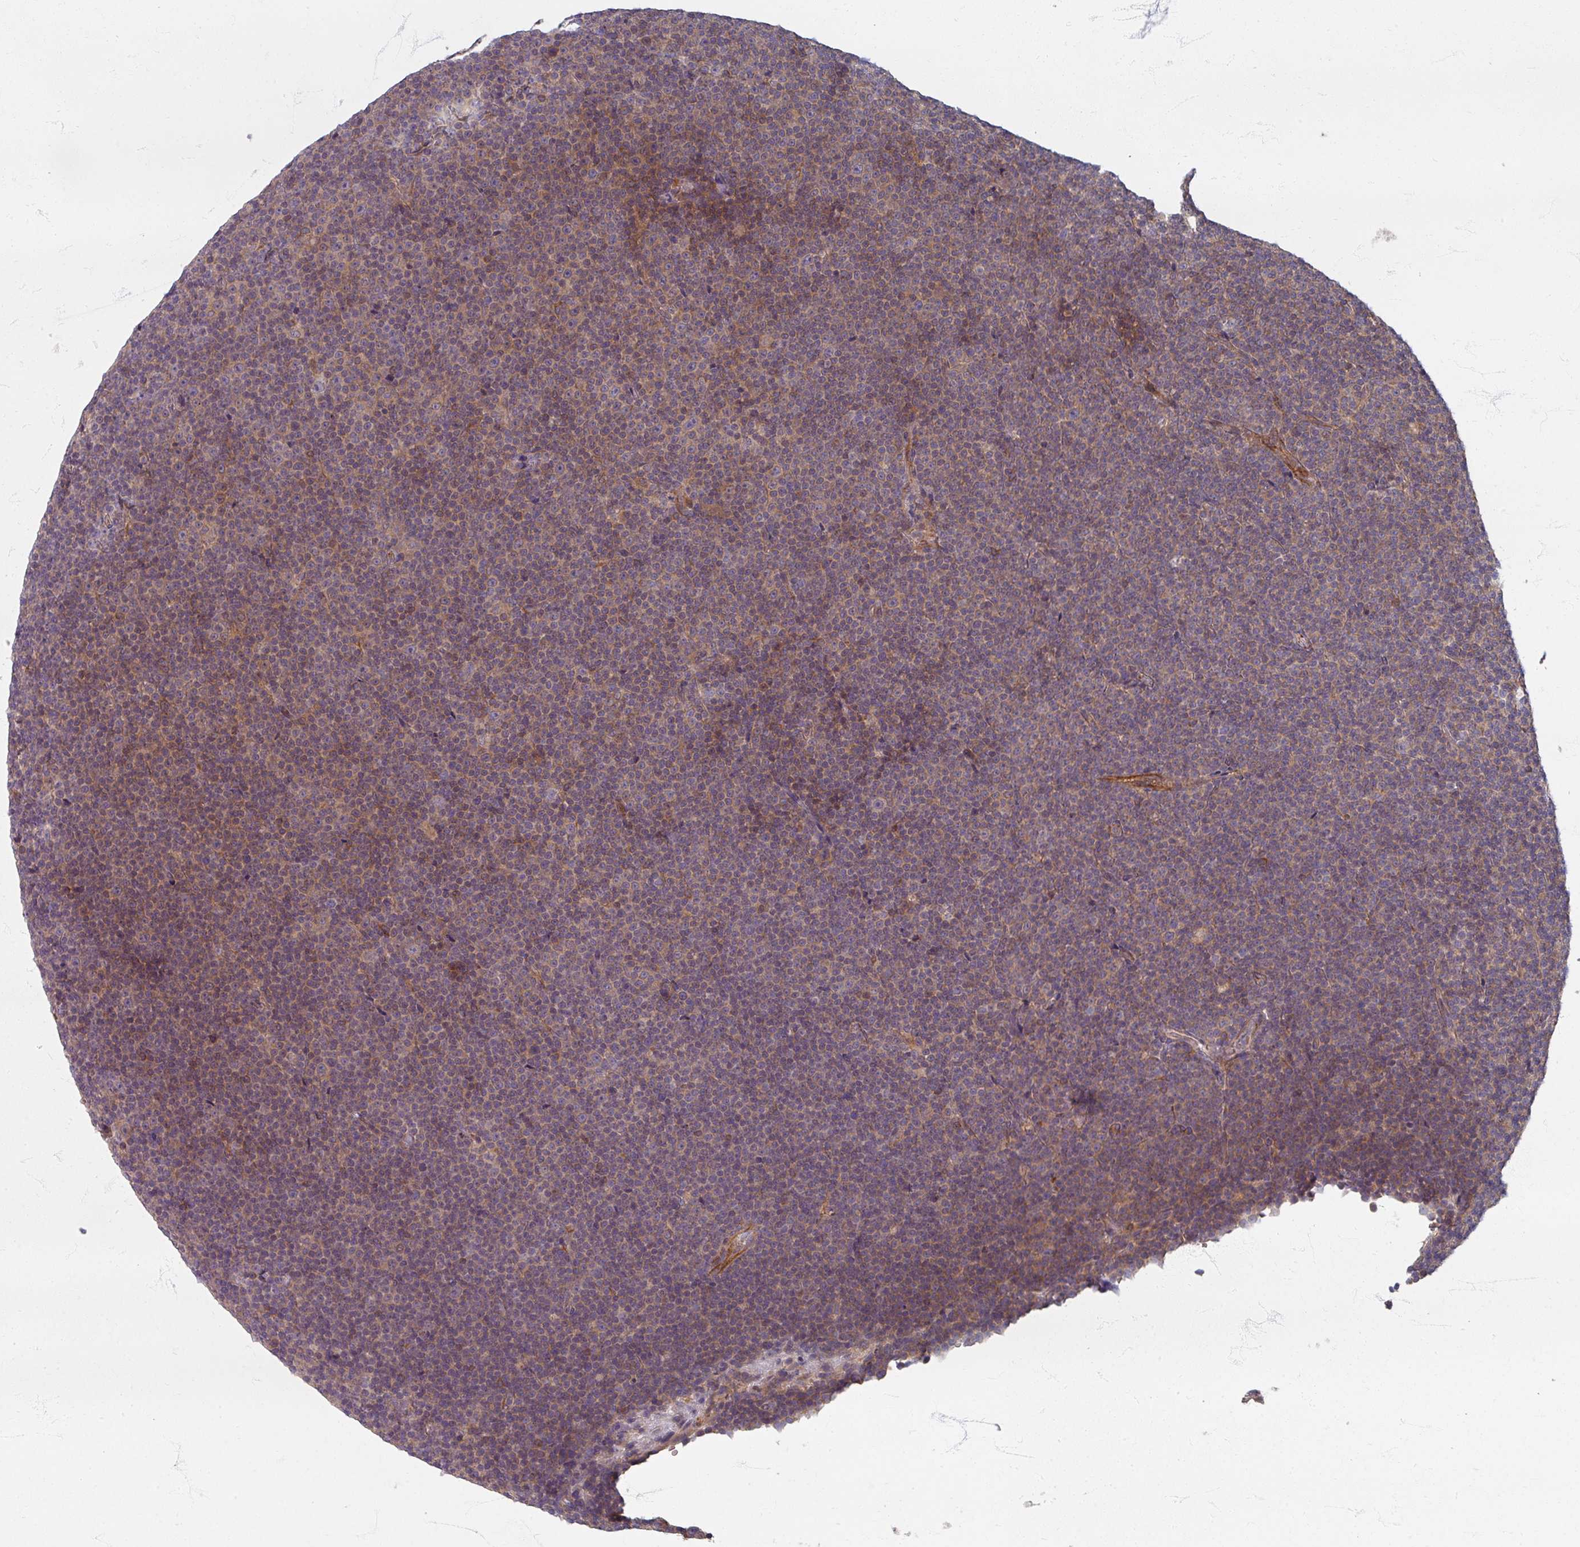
{"staining": {"intensity": "weak", "quantity": "25%-75%", "location": "cytoplasmic/membranous"}, "tissue": "lymphoma", "cell_type": "Tumor cells", "image_type": "cancer", "snomed": [{"axis": "morphology", "description": "Malignant lymphoma, non-Hodgkin's type, Low grade"}, {"axis": "topography", "description": "Lymph node"}], "caption": "Human malignant lymphoma, non-Hodgkin's type (low-grade) stained for a protein (brown) exhibits weak cytoplasmic/membranous positive positivity in approximately 25%-75% of tumor cells.", "gene": "STAM", "patient": {"sex": "female", "age": 67}}